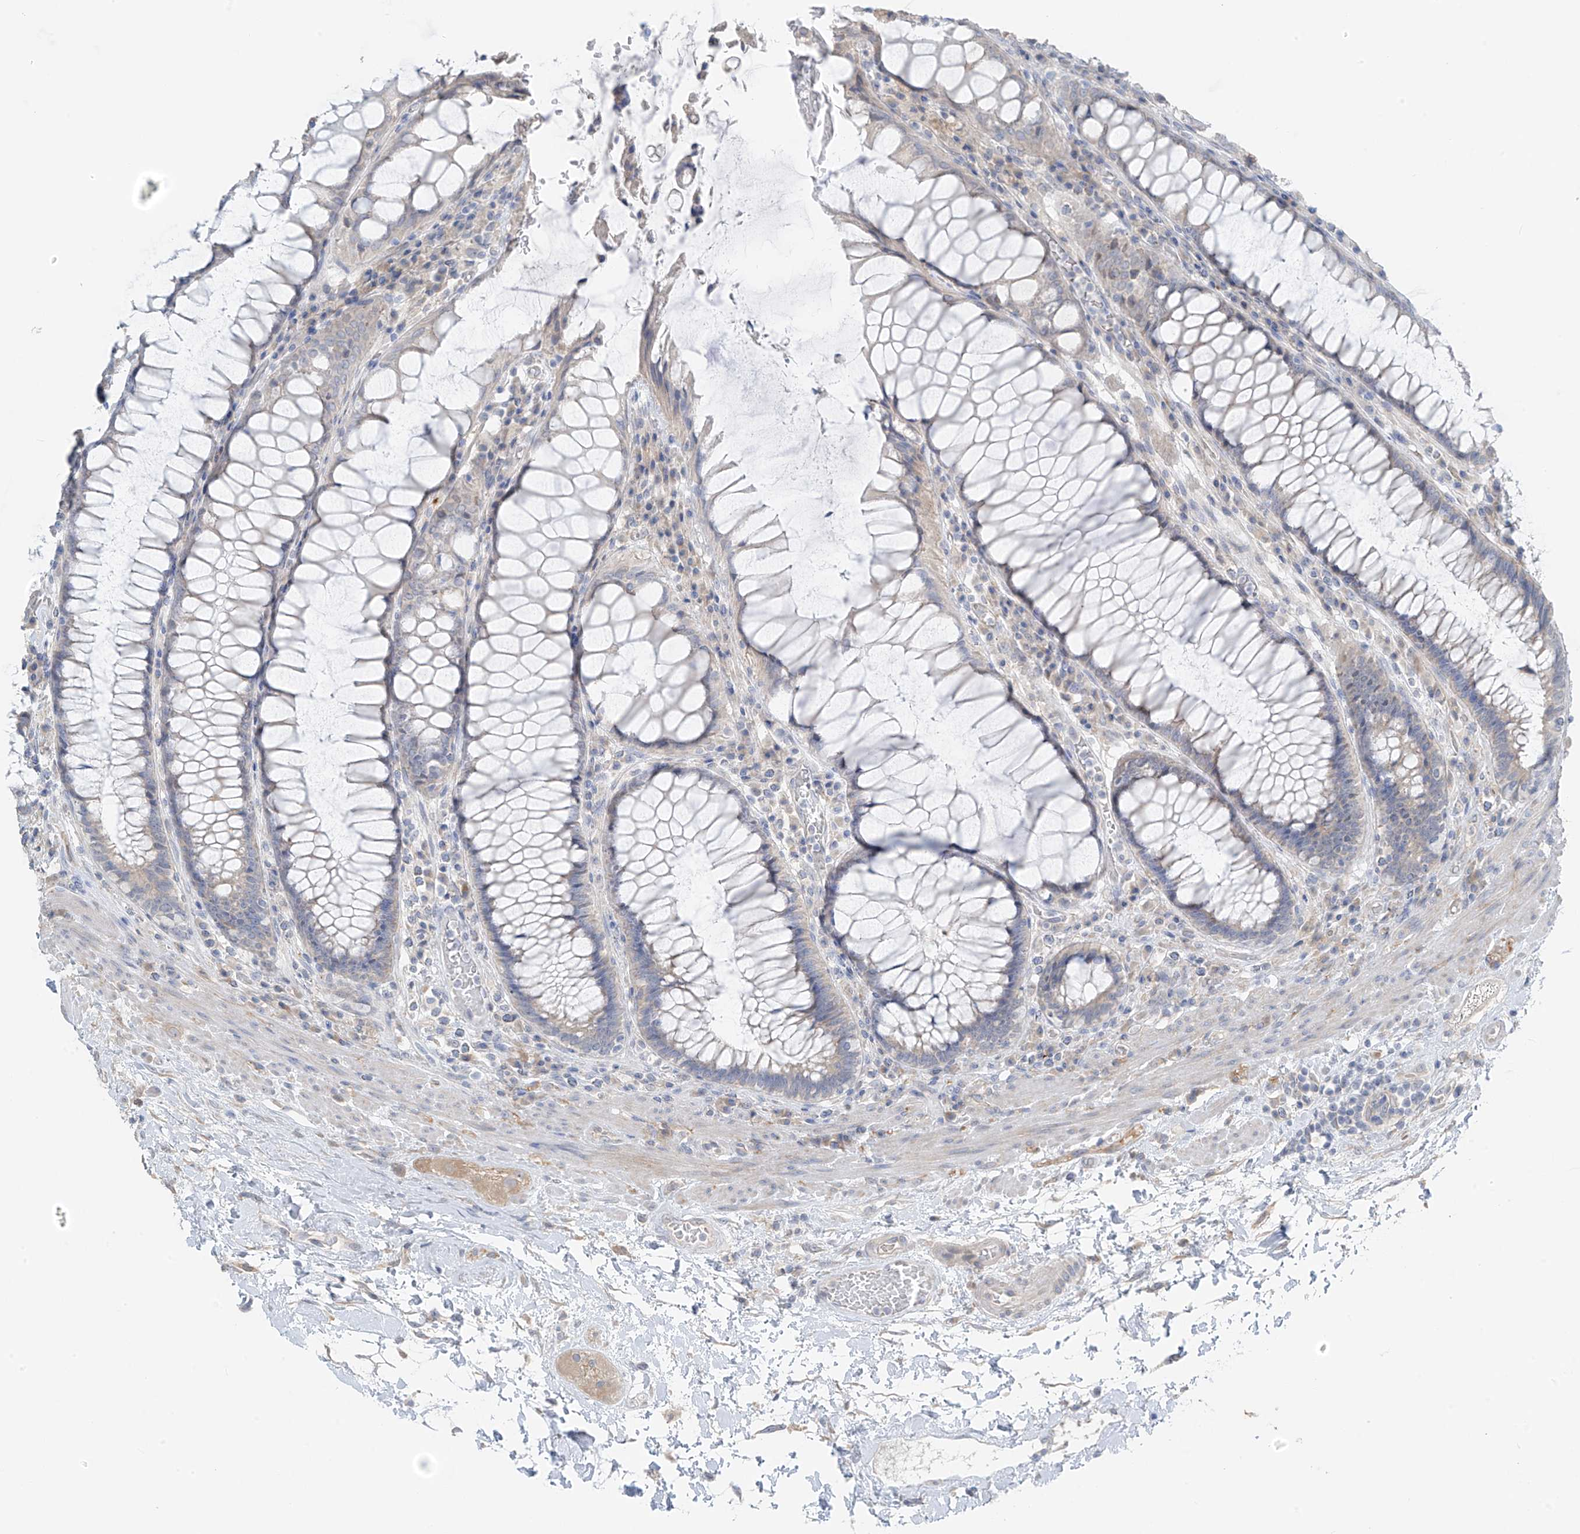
{"staining": {"intensity": "moderate", "quantity": "<25%", "location": "cytoplasmic/membranous"}, "tissue": "rectum", "cell_type": "Glandular cells", "image_type": "normal", "snomed": [{"axis": "morphology", "description": "Normal tissue, NOS"}, {"axis": "topography", "description": "Rectum"}], "caption": "A micrograph of rectum stained for a protein demonstrates moderate cytoplasmic/membranous brown staining in glandular cells. Immunohistochemistry (ihc) stains the protein of interest in brown and the nuclei are stained blue.", "gene": "NALCN", "patient": {"sex": "male", "age": 64}}